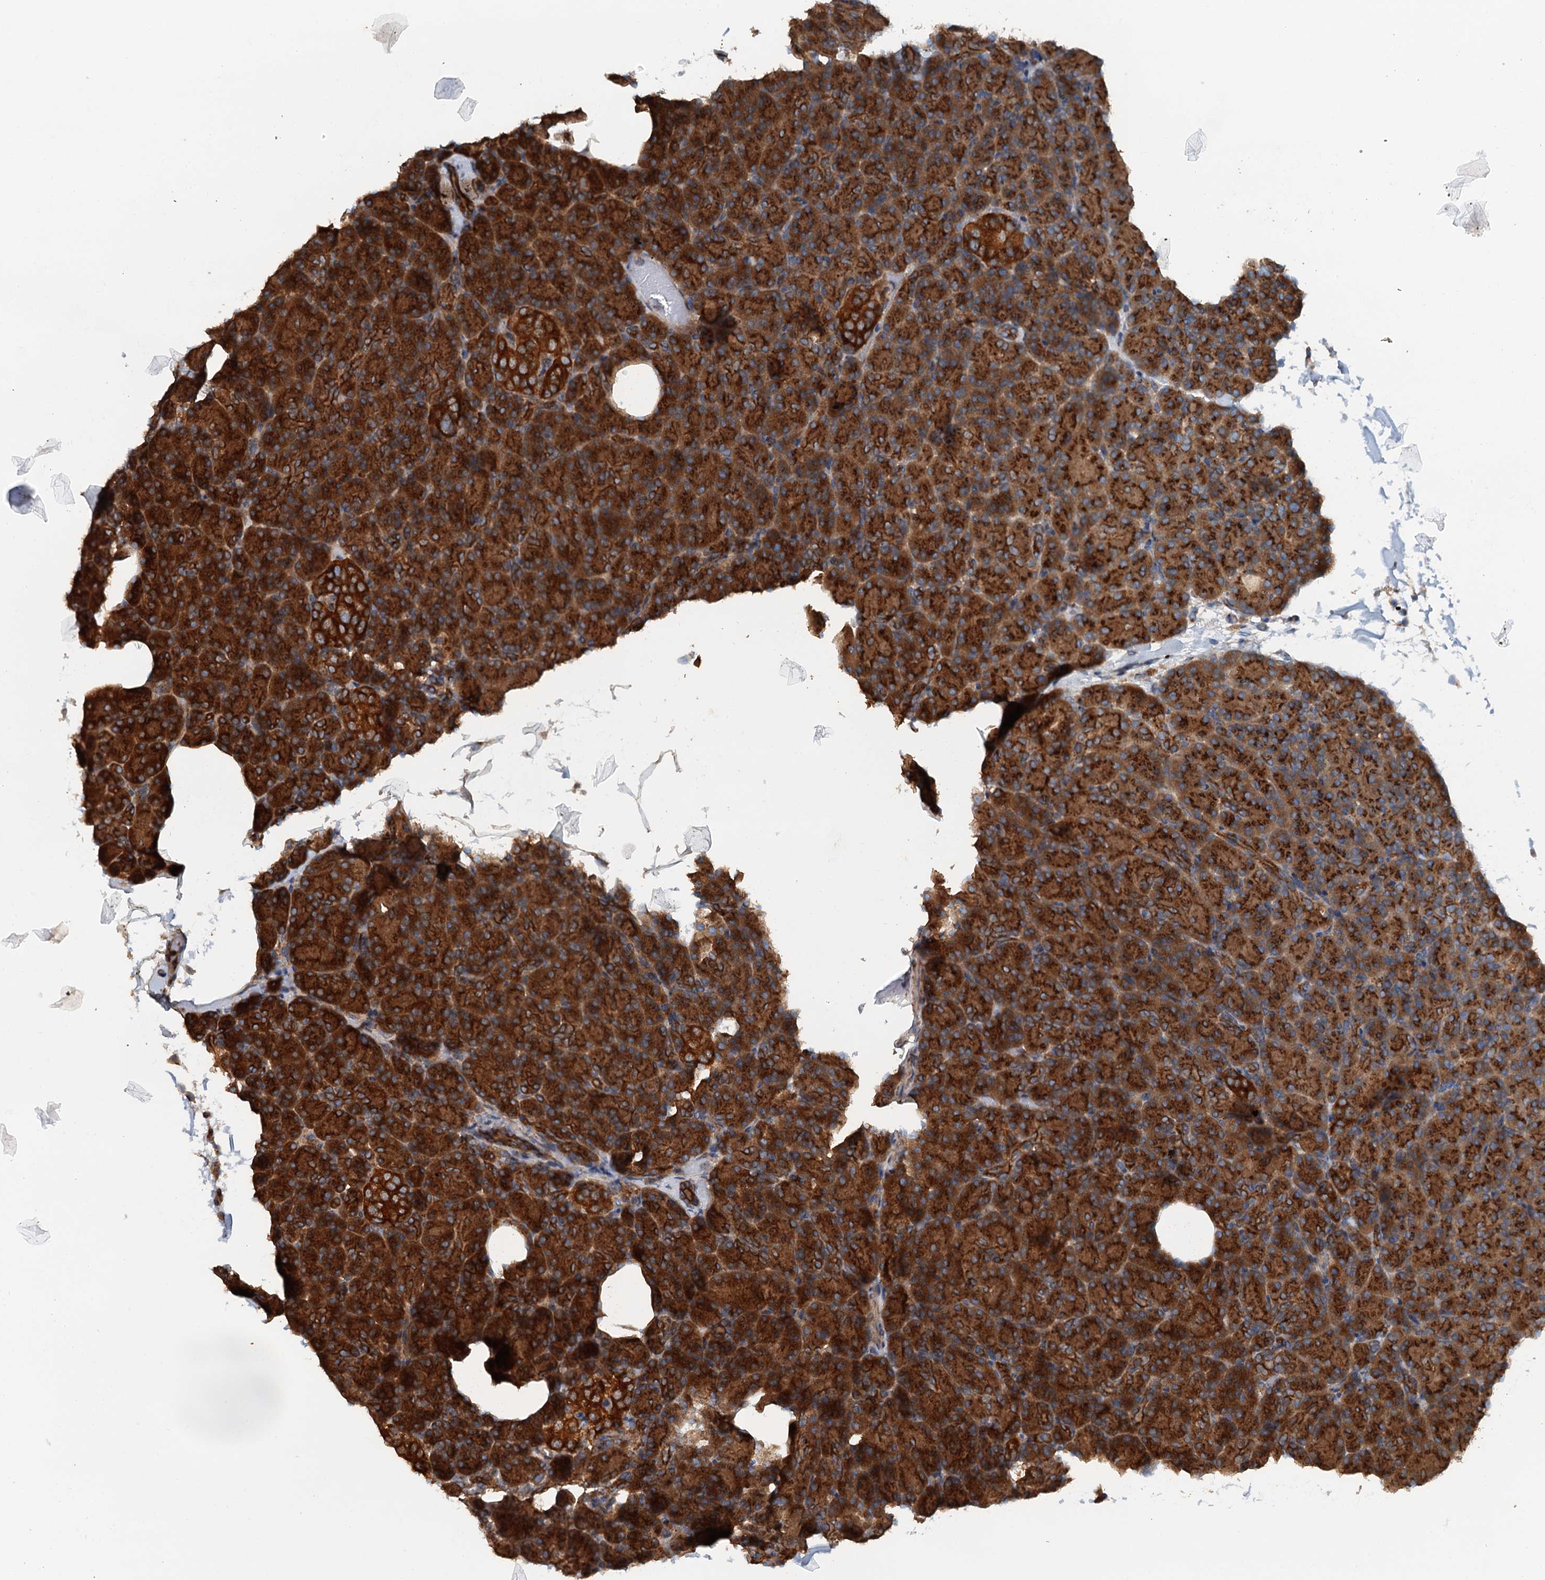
{"staining": {"intensity": "strong", "quantity": ">75%", "location": "cytoplasmic/membranous"}, "tissue": "pancreas", "cell_type": "Exocrine glandular cells", "image_type": "normal", "snomed": [{"axis": "morphology", "description": "Normal tissue, NOS"}, {"axis": "topography", "description": "Pancreas"}], "caption": "Human pancreas stained with a brown dye reveals strong cytoplasmic/membranous positive staining in approximately >75% of exocrine glandular cells.", "gene": "COG3", "patient": {"sex": "female", "age": 43}}